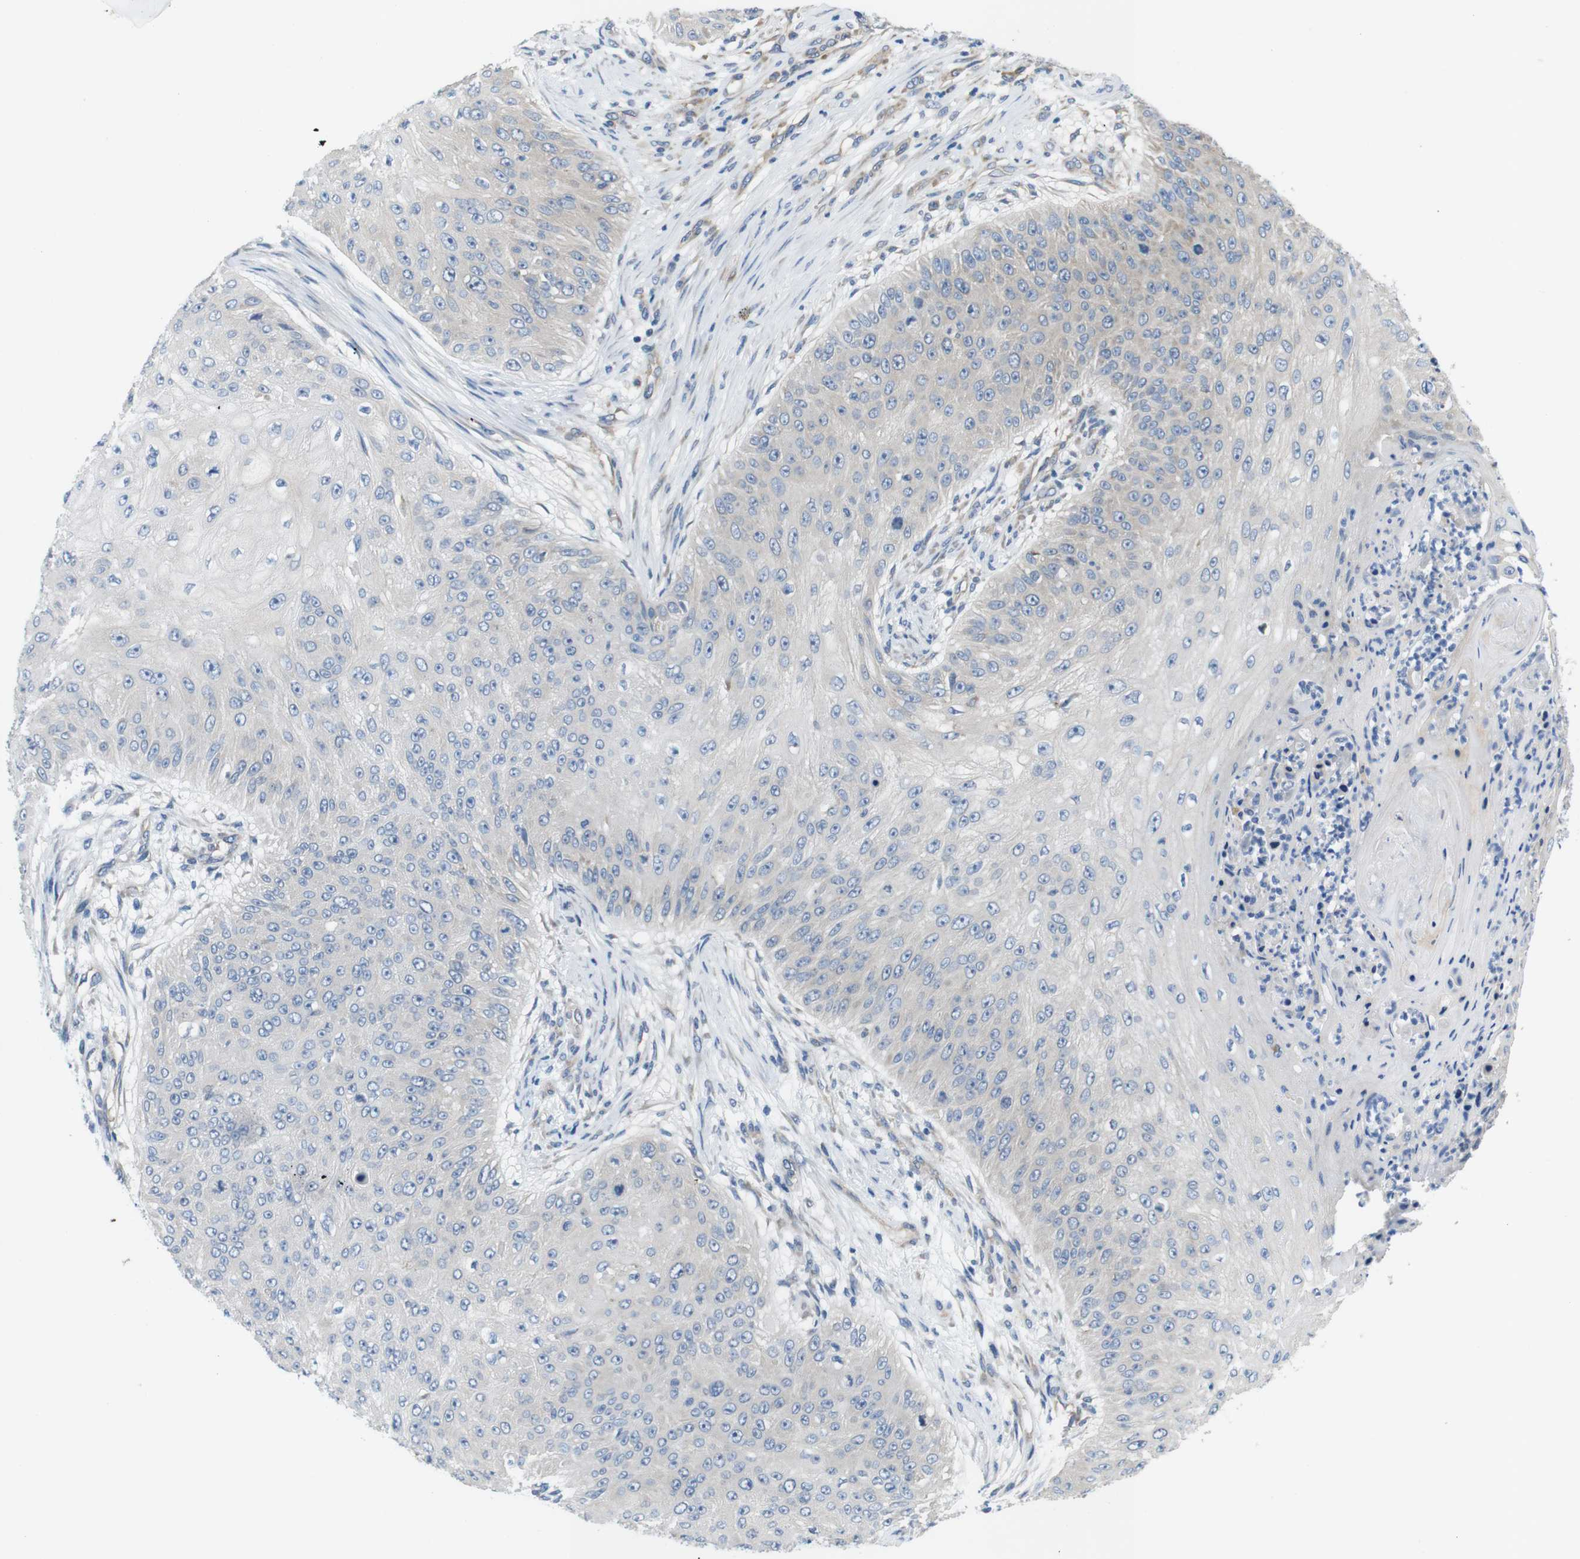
{"staining": {"intensity": "negative", "quantity": "none", "location": "none"}, "tissue": "skin cancer", "cell_type": "Tumor cells", "image_type": "cancer", "snomed": [{"axis": "morphology", "description": "Squamous cell carcinoma, NOS"}, {"axis": "topography", "description": "Skin"}], "caption": "Immunohistochemistry (IHC) of skin squamous cell carcinoma shows no staining in tumor cells.", "gene": "DCLK1", "patient": {"sex": "female", "age": 80}}